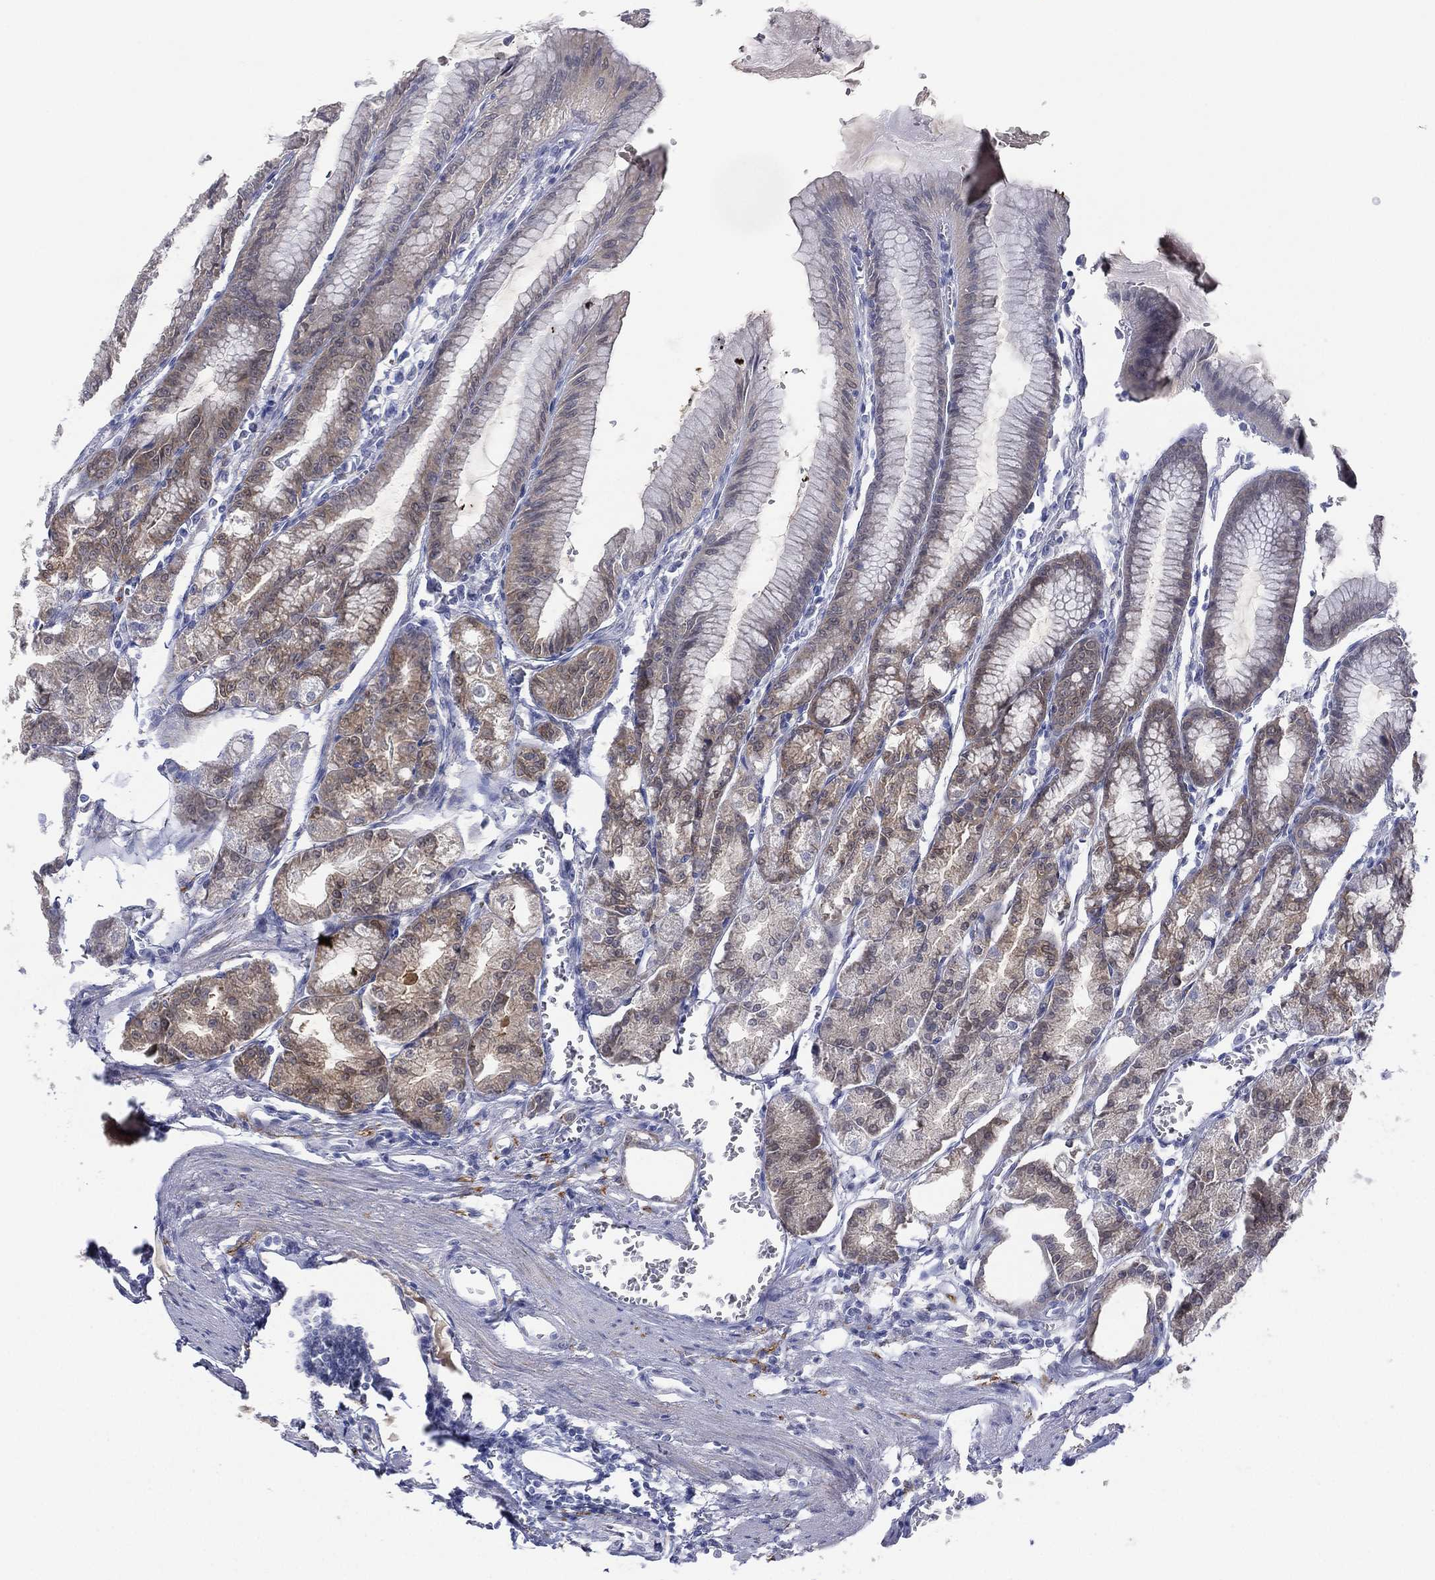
{"staining": {"intensity": "weak", "quantity": "25%-75%", "location": "cytoplasmic/membranous"}, "tissue": "stomach", "cell_type": "Glandular cells", "image_type": "normal", "snomed": [{"axis": "morphology", "description": "Normal tissue, NOS"}, {"axis": "topography", "description": "Stomach, lower"}], "caption": "Brown immunohistochemical staining in unremarkable stomach demonstrates weak cytoplasmic/membranous staining in about 25%-75% of glandular cells.", "gene": "DDAH1", "patient": {"sex": "male", "age": 71}}